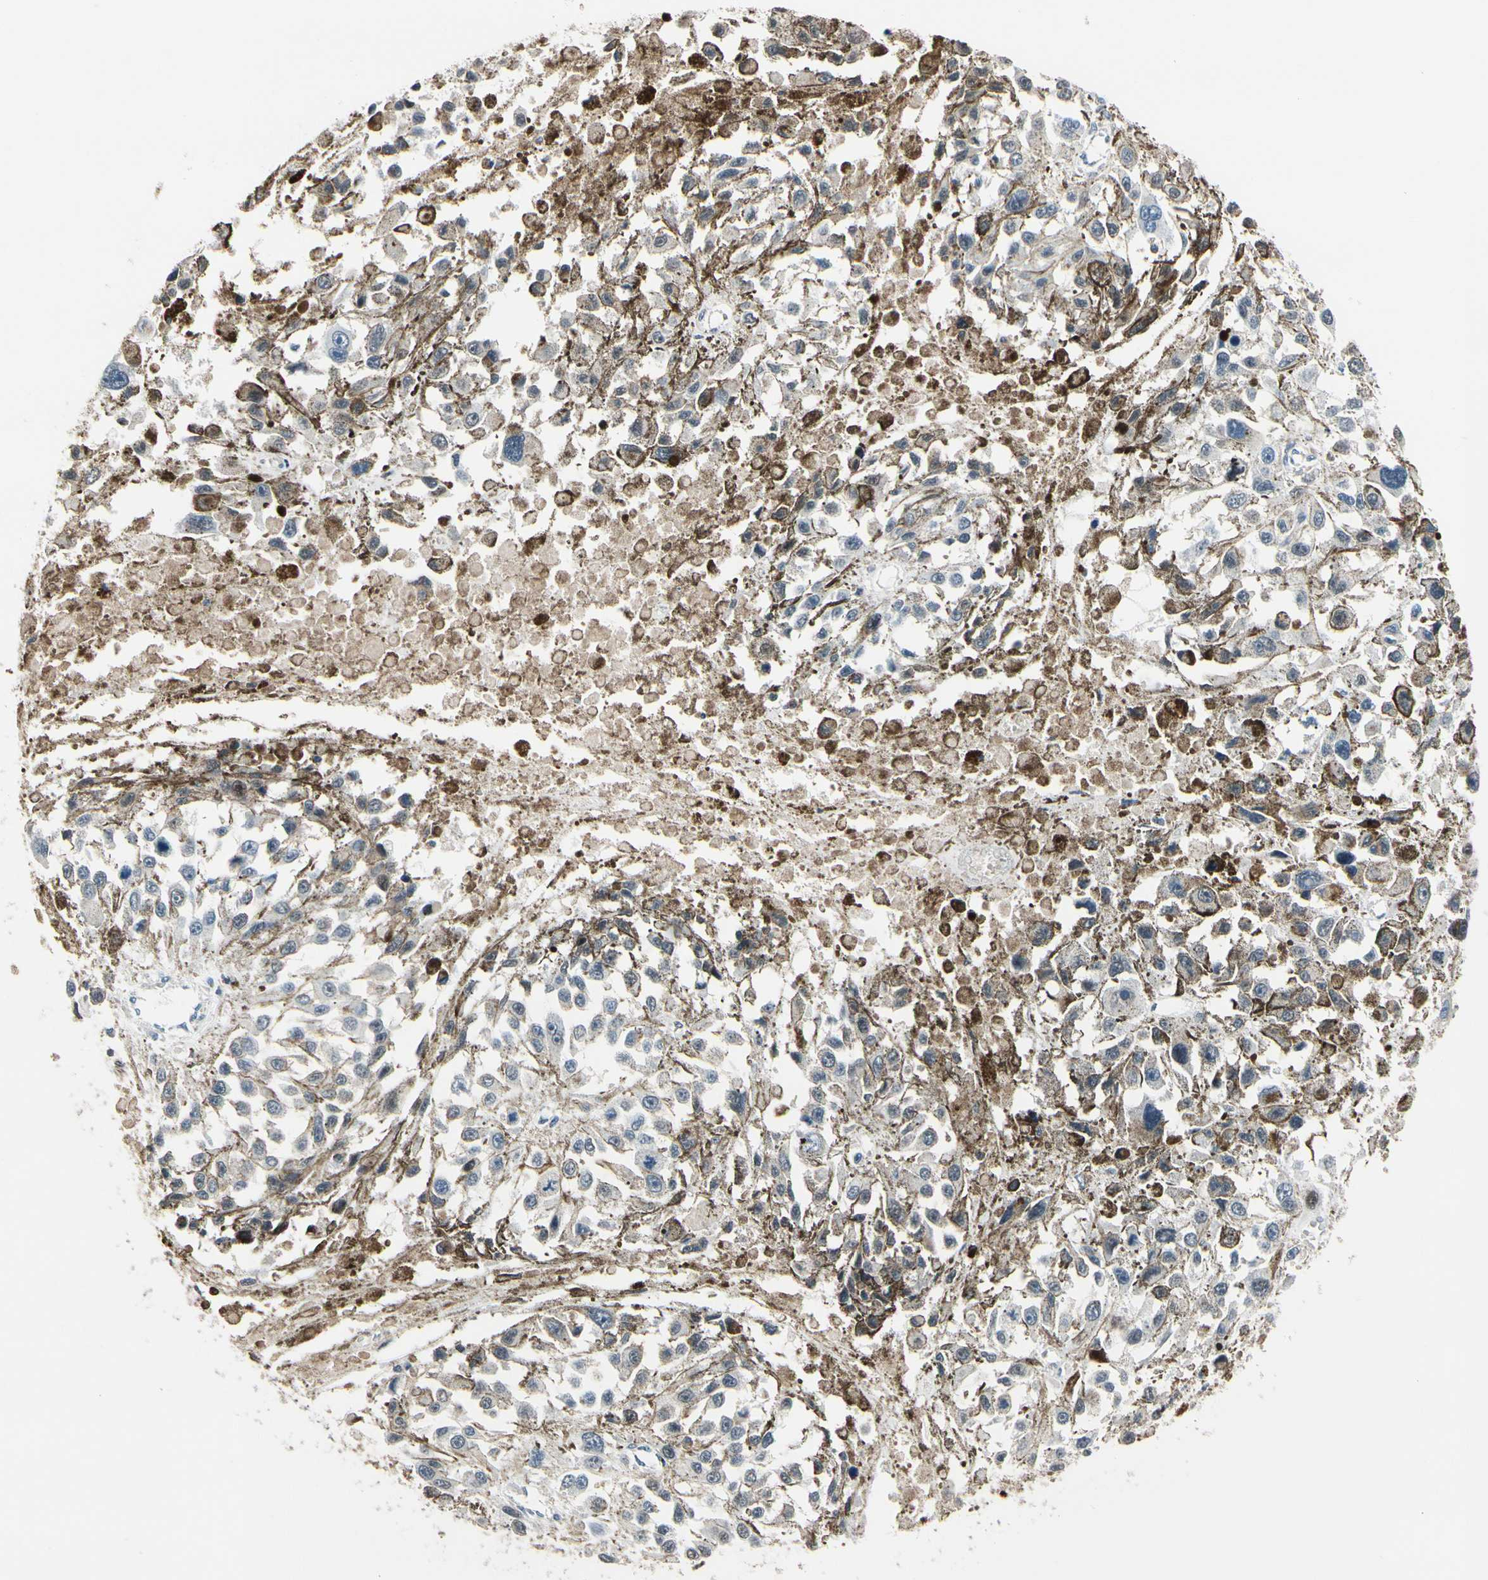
{"staining": {"intensity": "negative", "quantity": "none", "location": "none"}, "tissue": "melanoma", "cell_type": "Tumor cells", "image_type": "cancer", "snomed": [{"axis": "morphology", "description": "Malignant melanoma, Metastatic site"}, {"axis": "topography", "description": "Lymph node"}], "caption": "A micrograph of melanoma stained for a protein exhibits no brown staining in tumor cells.", "gene": "TMEM176A", "patient": {"sex": "male", "age": 59}}